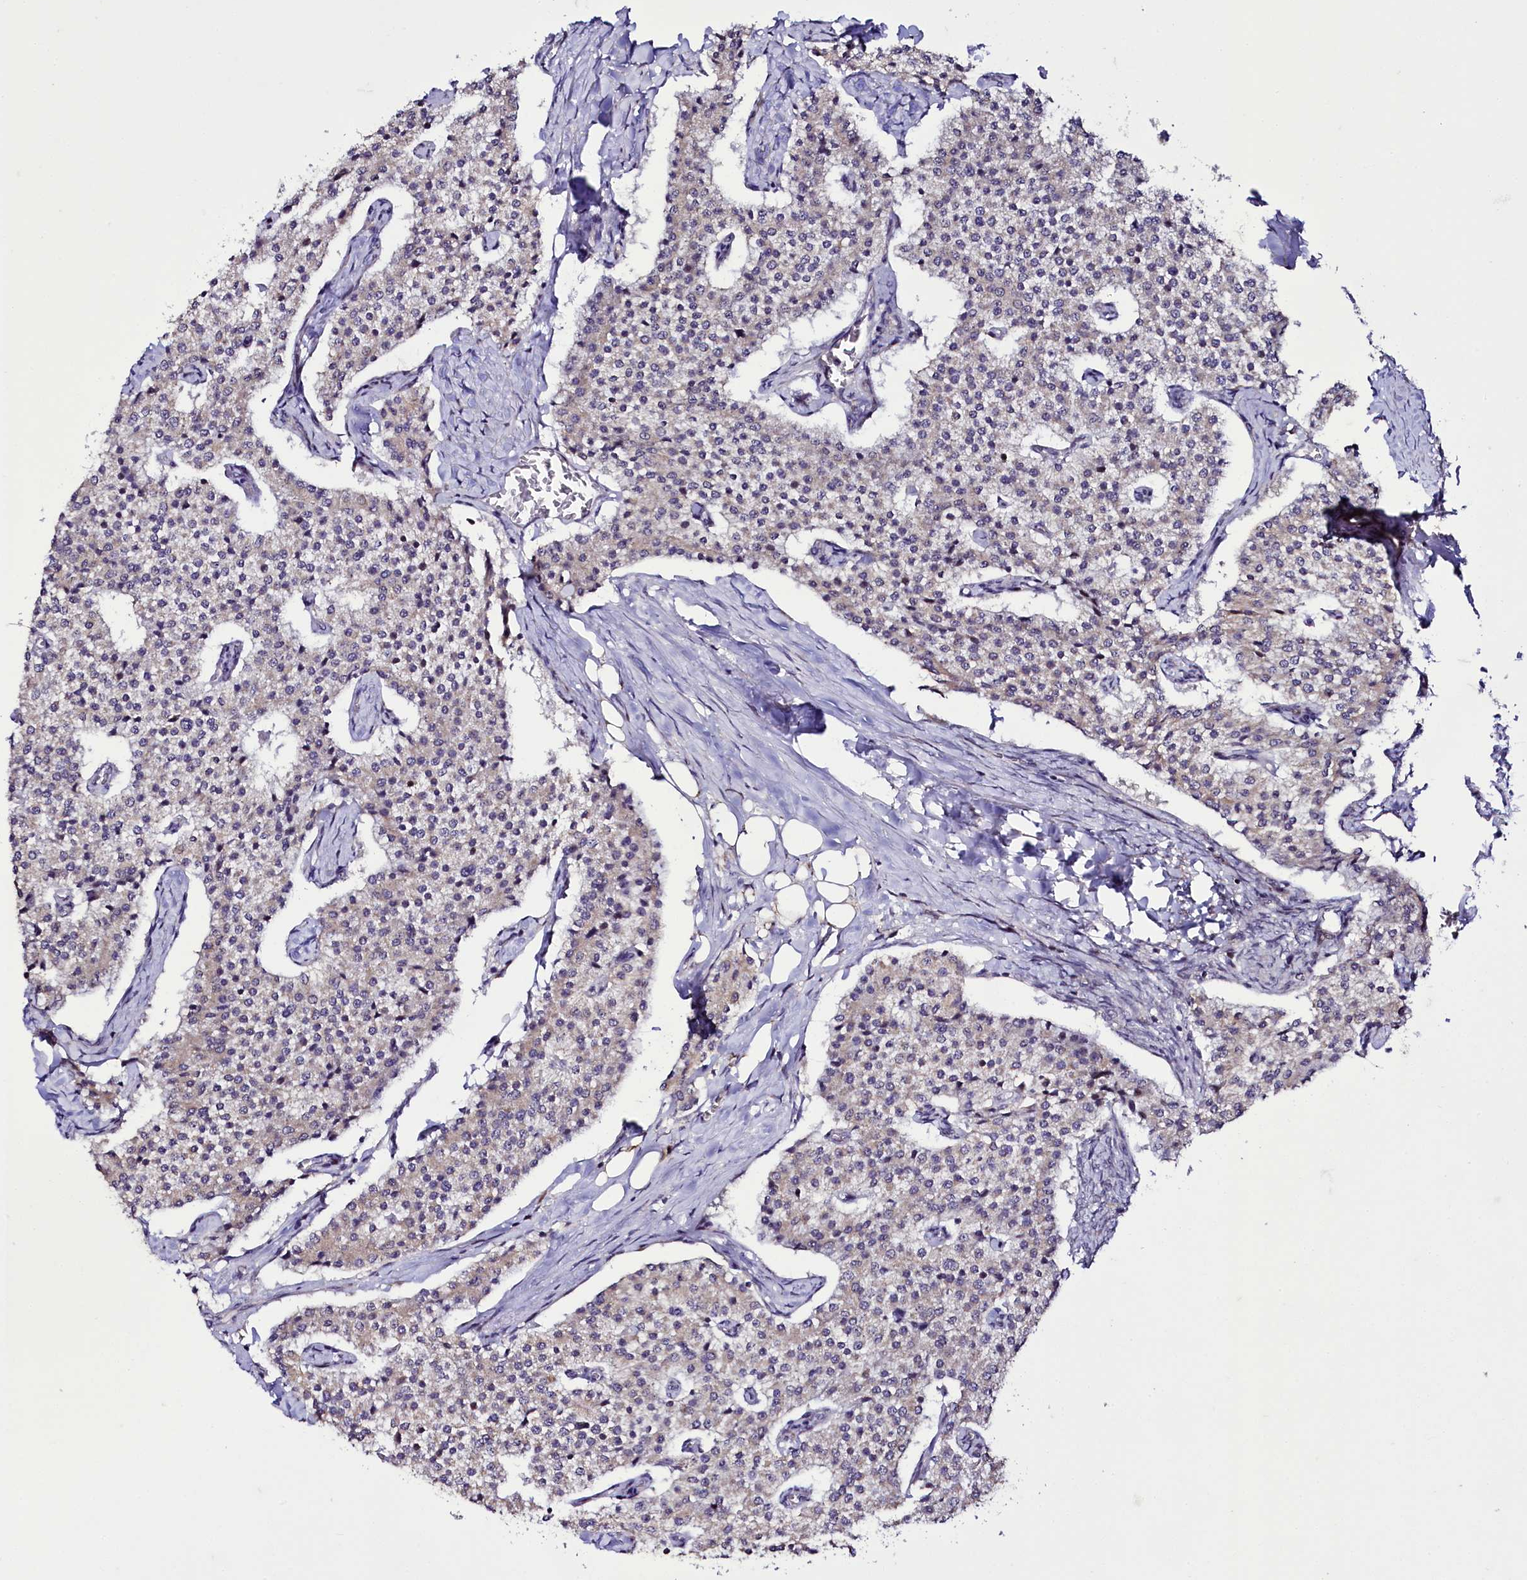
{"staining": {"intensity": "weak", "quantity": "<25%", "location": "cytoplasmic/membranous"}, "tissue": "carcinoid", "cell_type": "Tumor cells", "image_type": "cancer", "snomed": [{"axis": "morphology", "description": "Carcinoid, malignant, NOS"}, {"axis": "topography", "description": "Colon"}], "caption": "Tumor cells are negative for protein expression in human malignant carcinoid.", "gene": "ZC3H12C", "patient": {"sex": "female", "age": 52}}